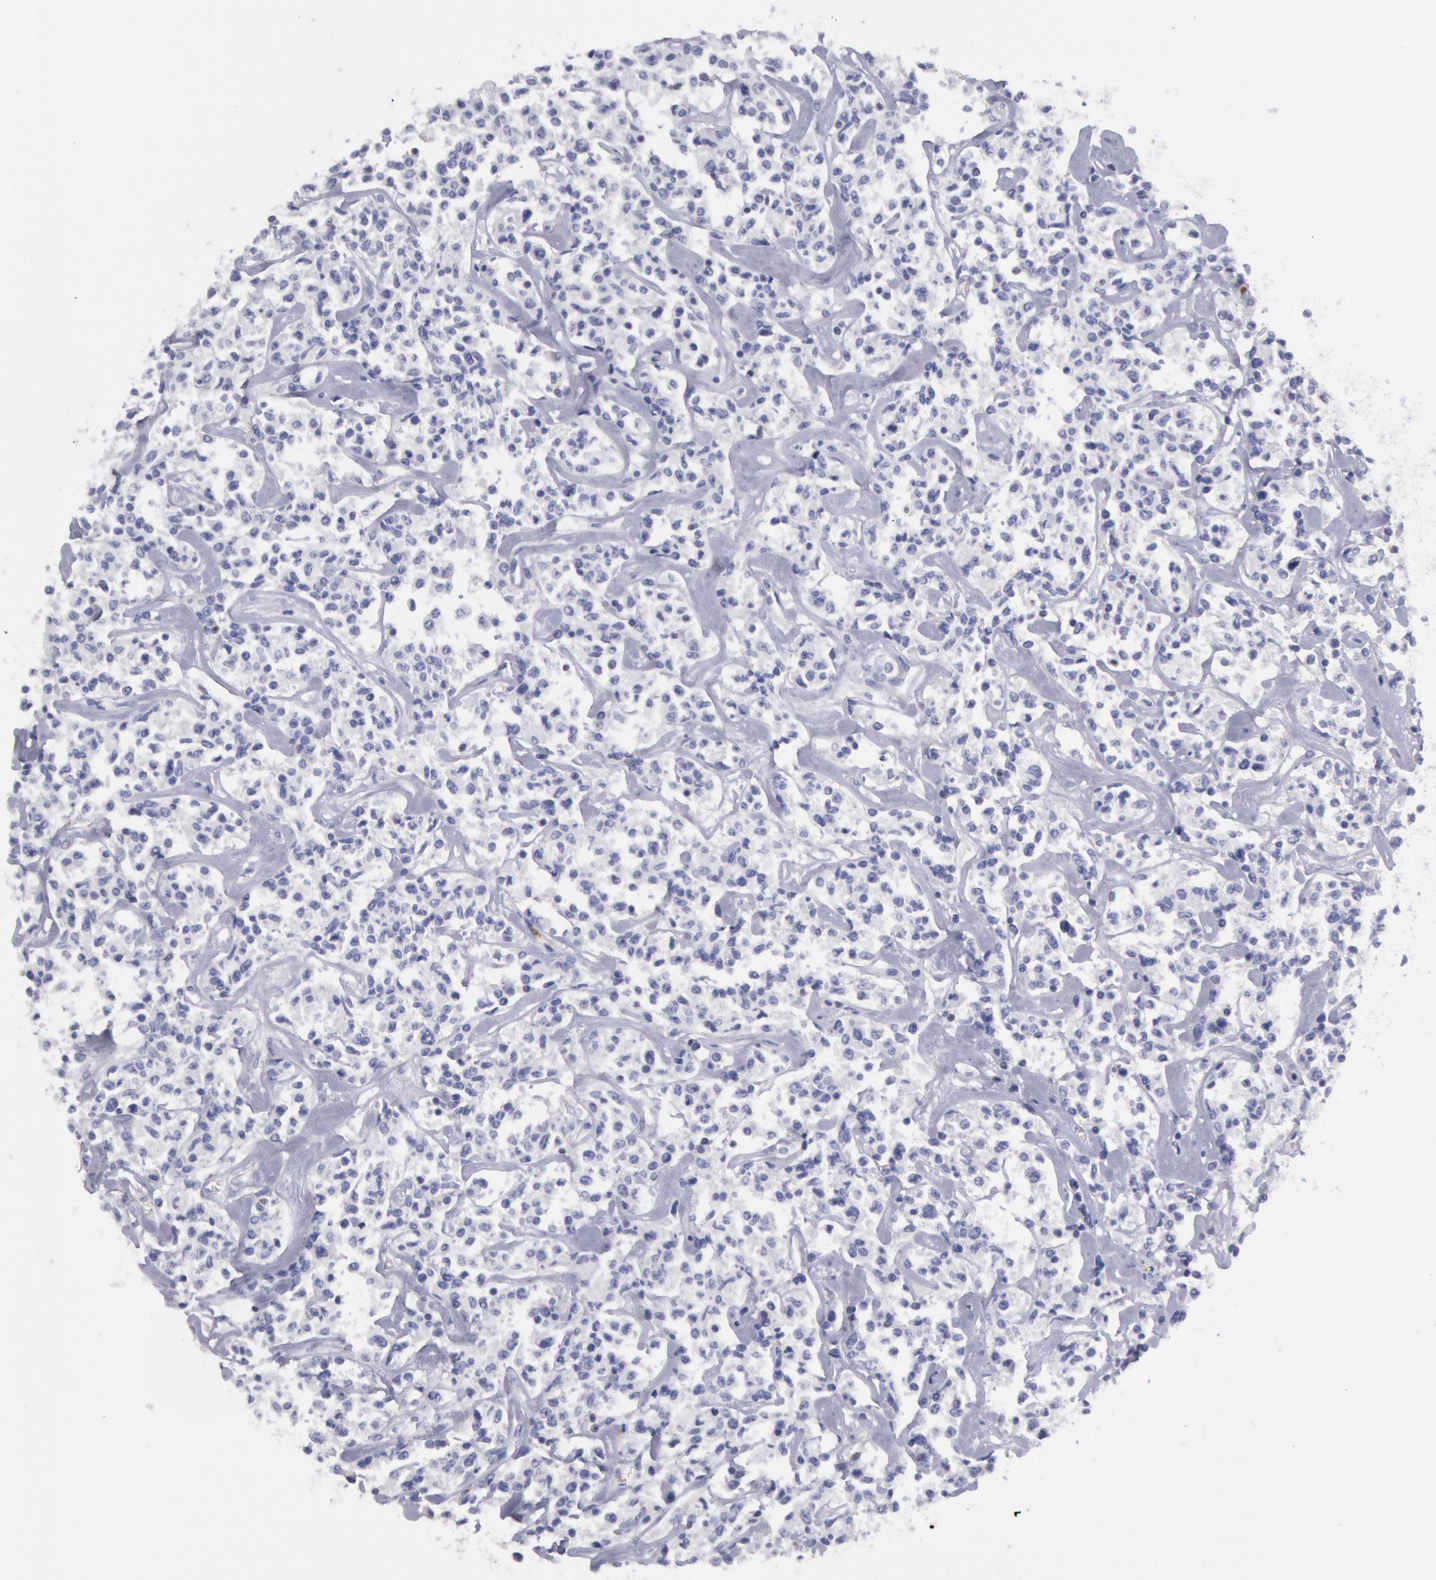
{"staining": {"intensity": "negative", "quantity": "none", "location": "none"}, "tissue": "lymphoma", "cell_type": "Tumor cells", "image_type": "cancer", "snomed": [{"axis": "morphology", "description": "Malignant lymphoma, non-Hodgkin's type, Low grade"}, {"axis": "topography", "description": "Small intestine"}], "caption": "Low-grade malignant lymphoma, non-Hodgkin's type stained for a protein using IHC exhibits no expression tumor cells.", "gene": "RAB27A", "patient": {"sex": "female", "age": 59}}